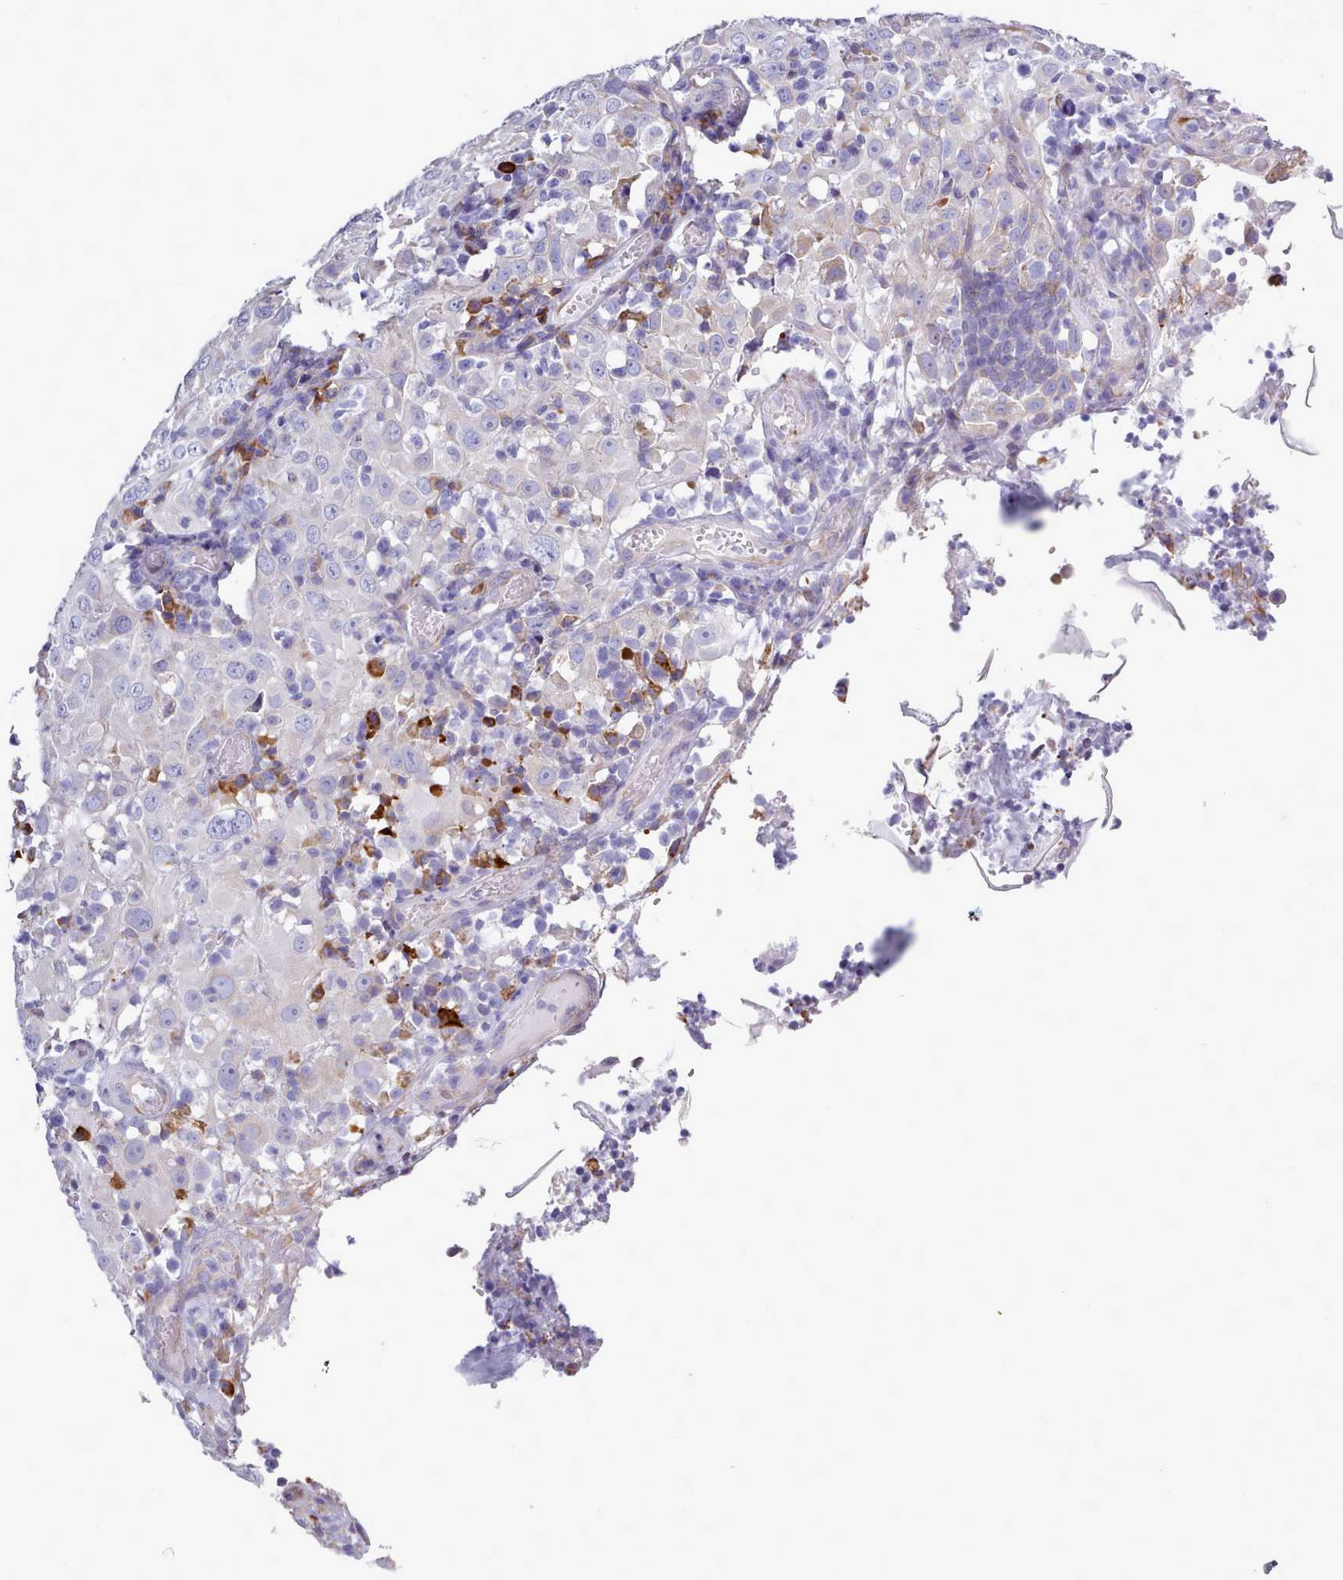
{"staining": {"intensity": "negative", "quantity": "none", "location": "none"}, "tissue": "cervical cancer", "cell_type": "Tumor cells", "image_type": "cancer", "snomed": [{"axis": "morphology", "description": "Squamous cell carcinoma, NOS"}, {"axis": "topography", "description": "Cervix"}], "caption": "Cervical cancer (squamous cell carcinoma) stained for a protein using immunohistochemistry (IHC) exhibits no expression tumor cells.", "gene": "XKR8", "patient": {"sex": "female", "age": 46}}